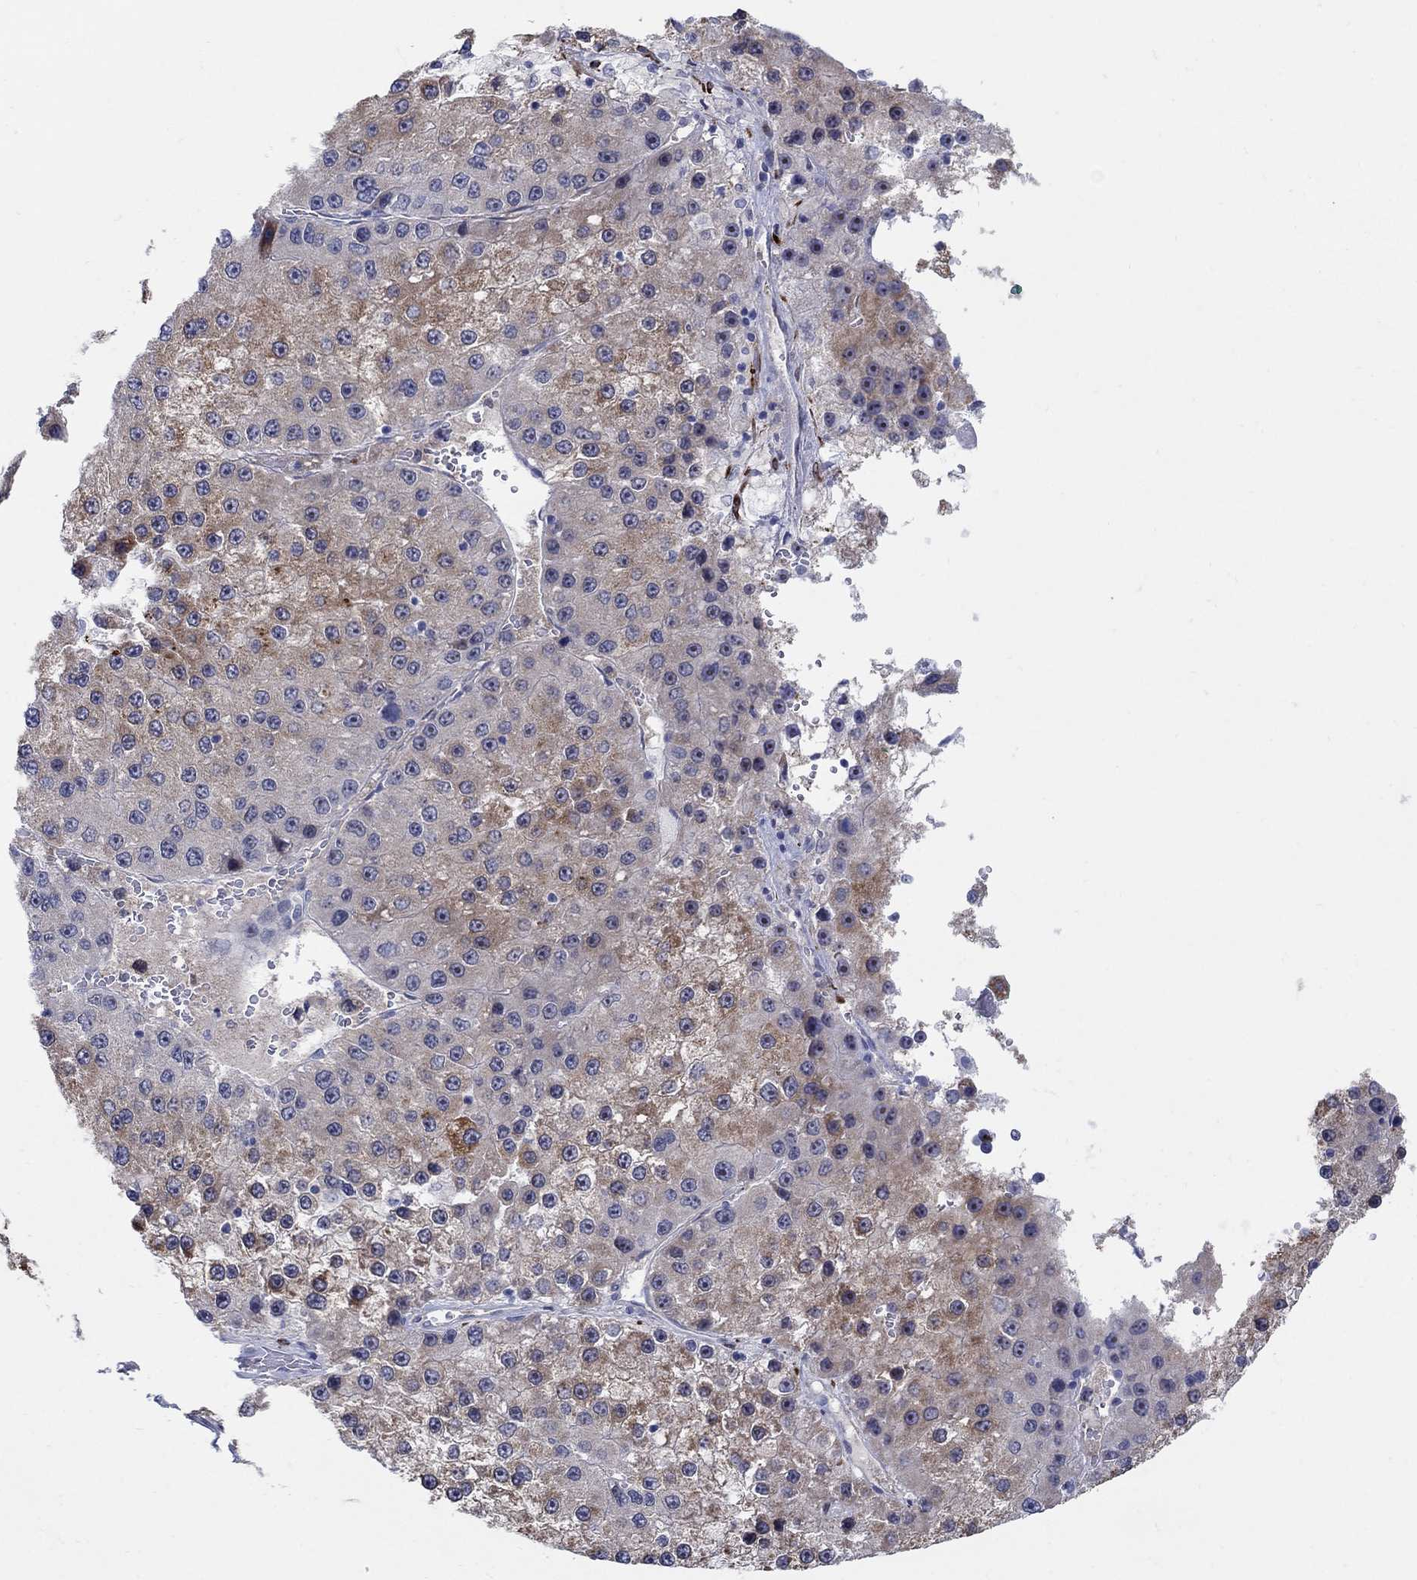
{"staining": {"intensity": "moderate", "quantity": "<25%", "location": "cytoplasmic/membranous"}, "tissue": "liver cancer", "cell_type": "Tumor cells", "image_type": "cancer", "snomed": [{"axis": "morphology", "description": "Carcinoma, Hepatocellular, NOS"}, {"axis": "topography", "description": "Liver"}], "caption": "Immunohistochemistry (IHC) (DAB (3,3'-diaminobenzidine)) staining of human liver cancer (hepatocellular carcinoma) reveals moderate cytoplasmic/membranous protein expression in approximately <25% of tumor cells.", "gene": "REEP2", "patient": {"sex": "female", "age": 73}}